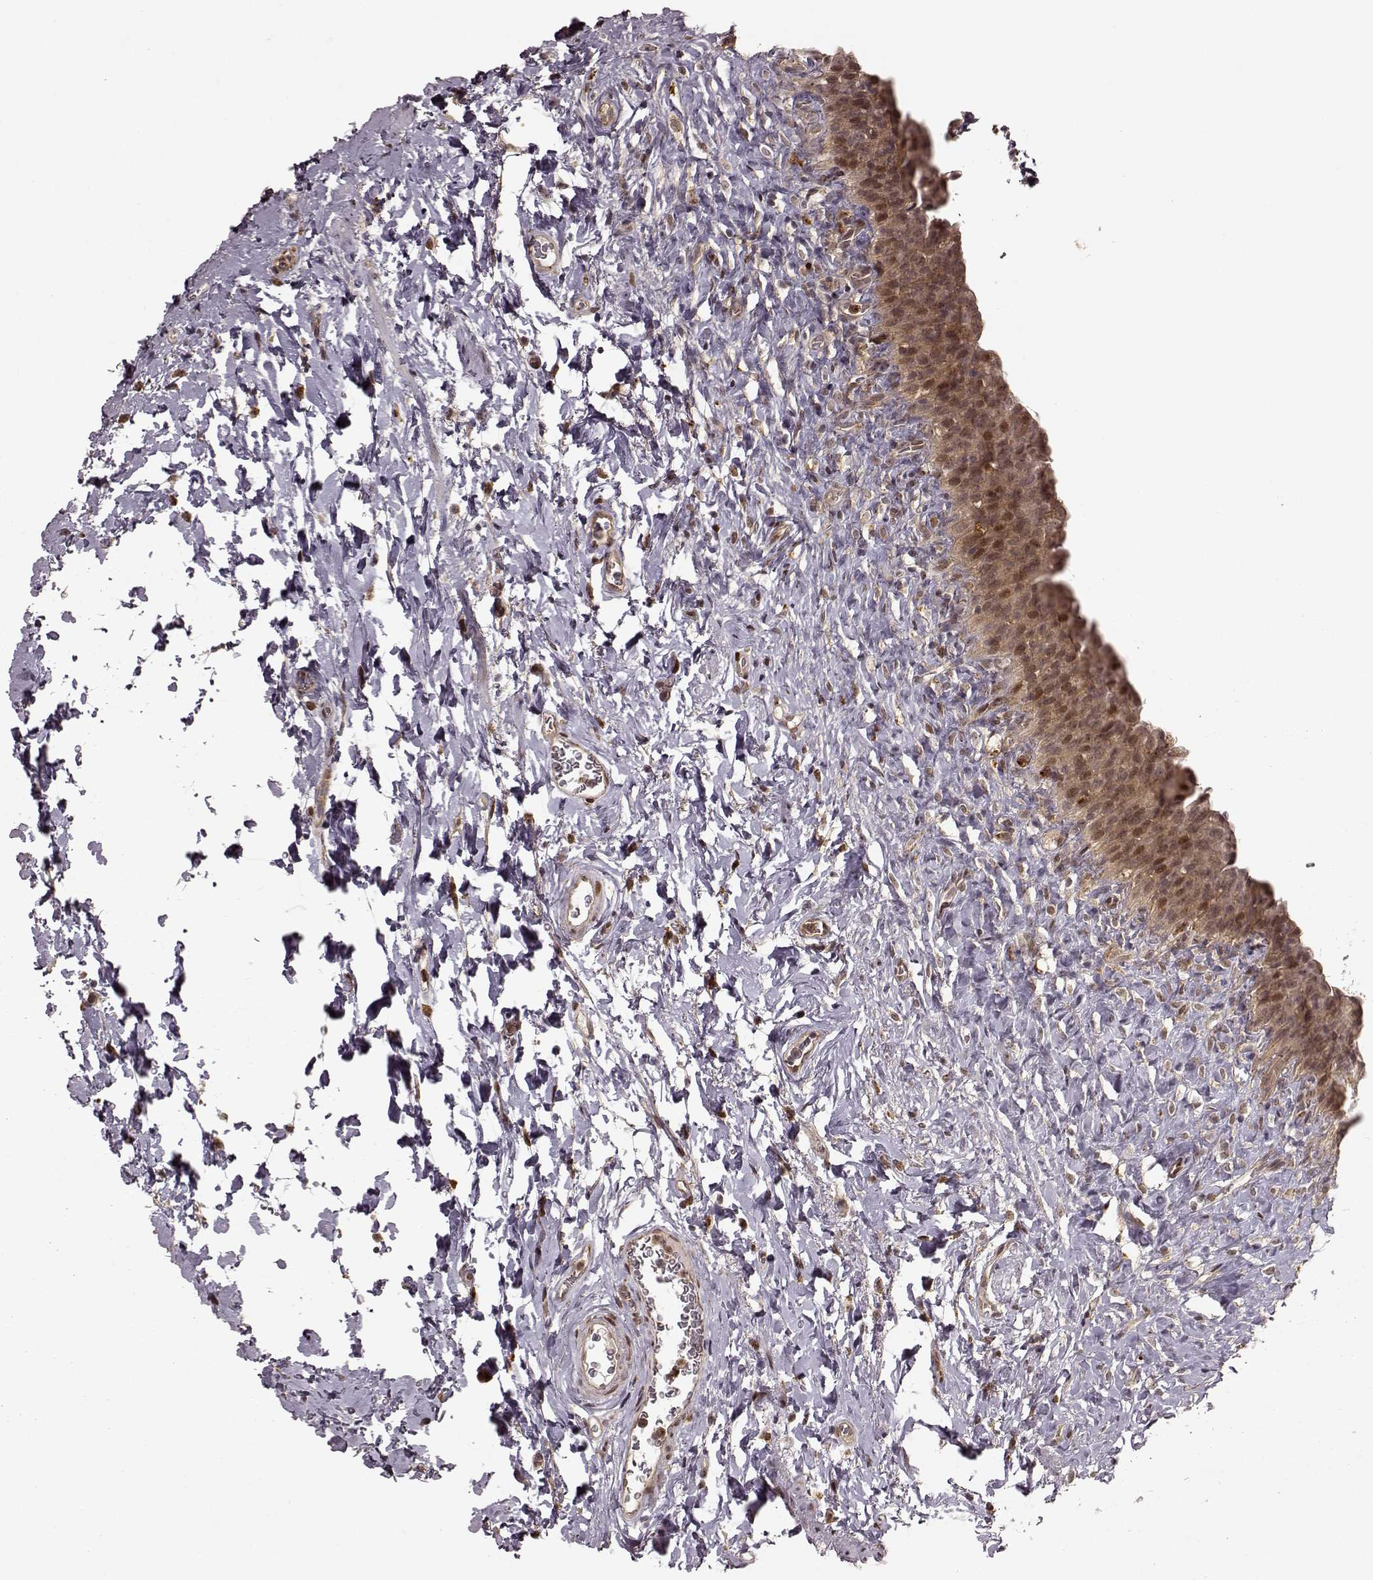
{"staining": {"intensity": "moderate", "quantity": ">75%", "location": "cytoplasmic/membranous"}, "tissue": "urinary bladder", "cell_type": "Urothelial cells", "image_type": "normal", "snomed": [{"axis": "morphology", "description": "Normal tissue, NOS"}, {"axis": "topography", "description": "Urinary bladder"}], "caption": "IHC histopathology image of normal urinary bladder stained for a protein (brown), which displays medium levels of moderate cytoplasmic/membranous positivity in about >75% of urothelial cells.", "gene": "SLC12A9", "patient": {"sex": "male", "age": 76}}